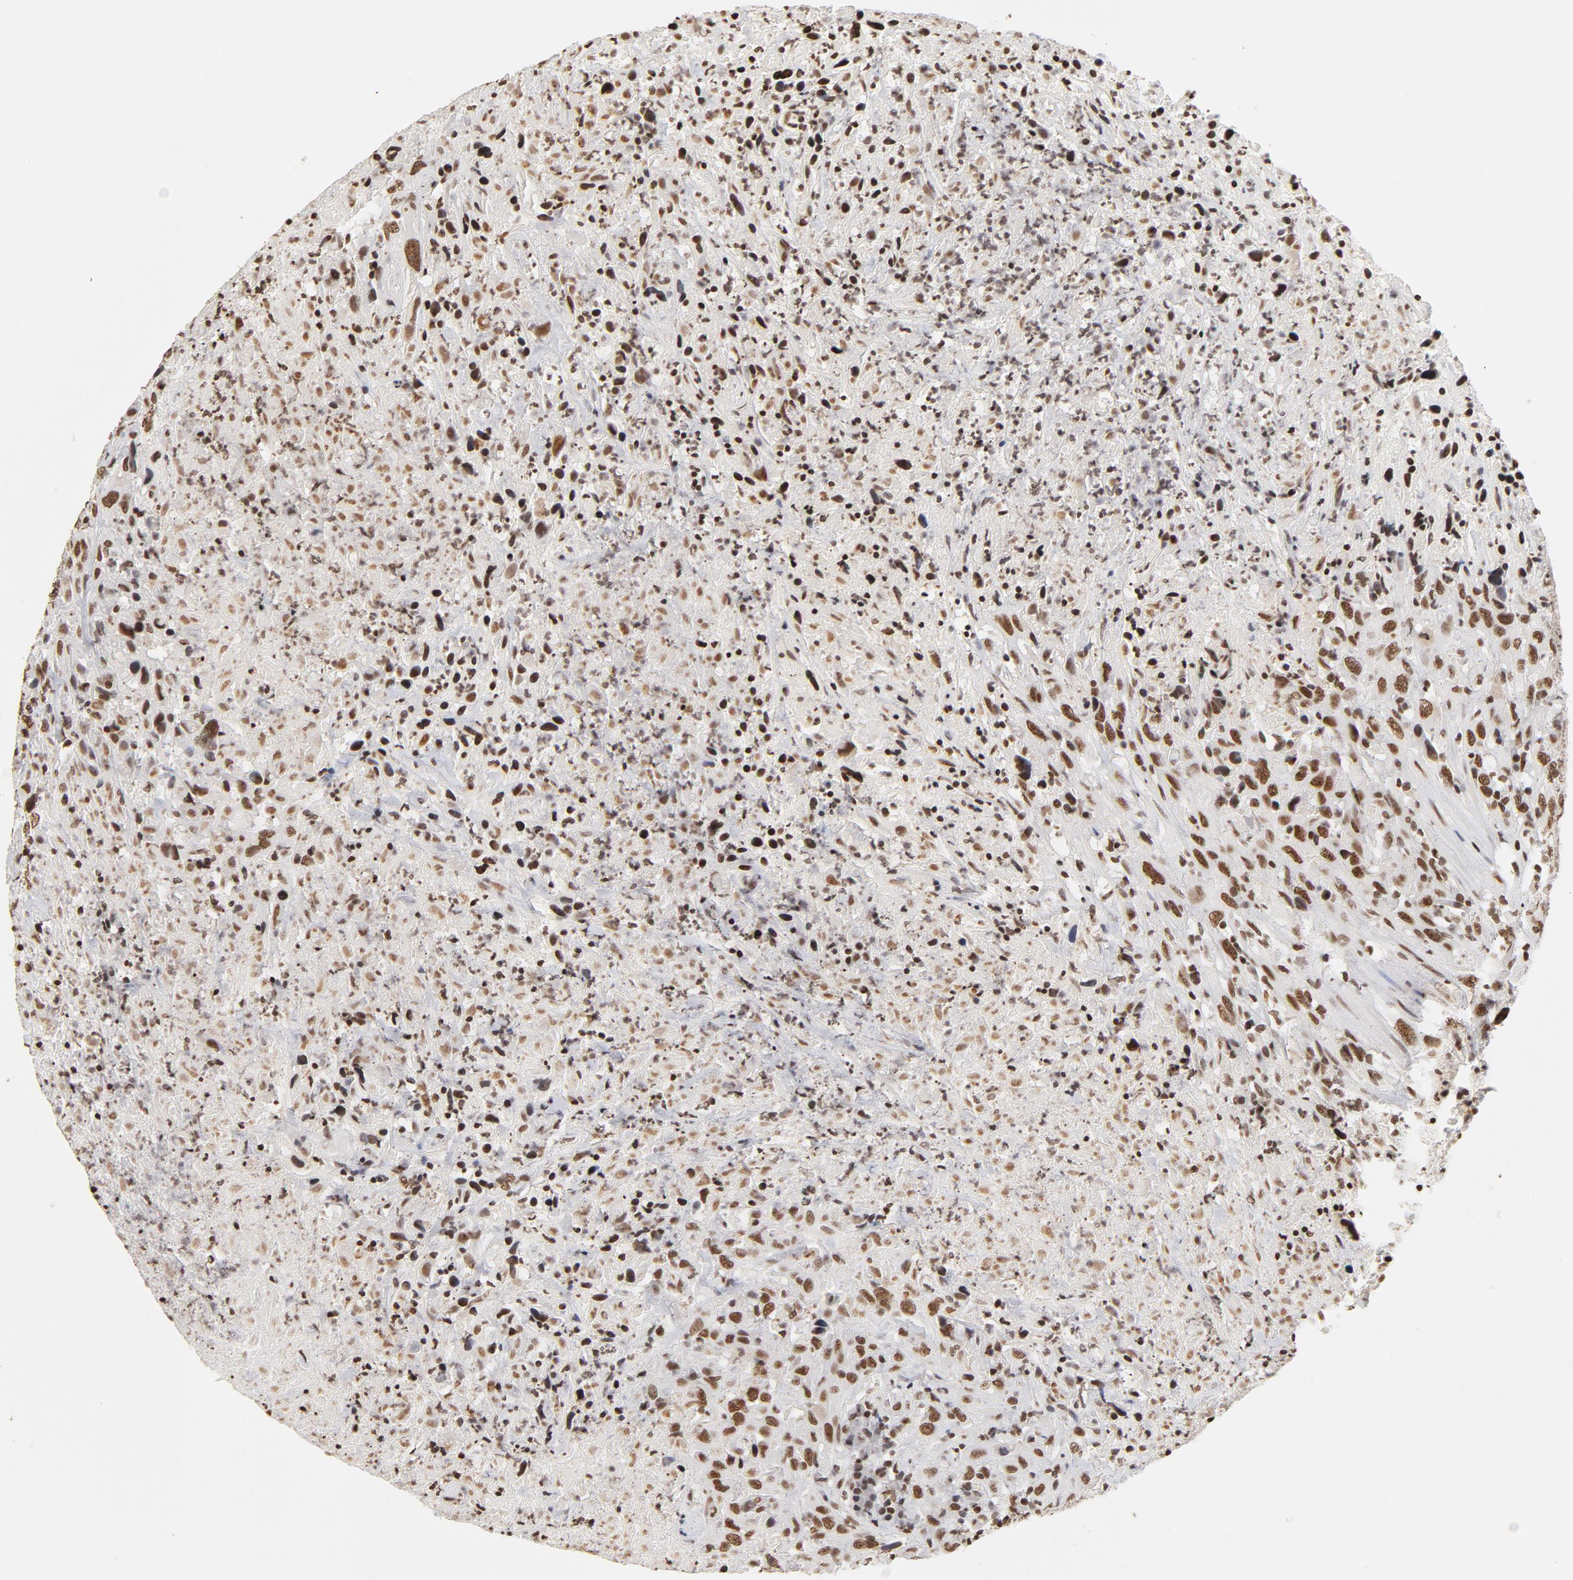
{"staining": {"intensity": "moderate", "quantity": ">75%", "location": "nuclear"}, "tissue": "urothelial cancer", "cell_type": "Tumor cells", "image_type": "cancer", "snomed": [{"axis": "morphology", "description": "Urothelial carcinoma, High grade"}, {"axis": "topography", "description": "Urinary bladder"}], "caption": "Protein expression by IHC demonstrates moderate nuclear positivity in about >75% of tumor cells in urothelial carcinoma (high-grade). The staining was performed using DAB, with brown indicating positive protein expression. Nuclei are stained blue with hematoxylin.", "gene": "TP53BP1", "patient": {"sex": "male", "age": 61}}